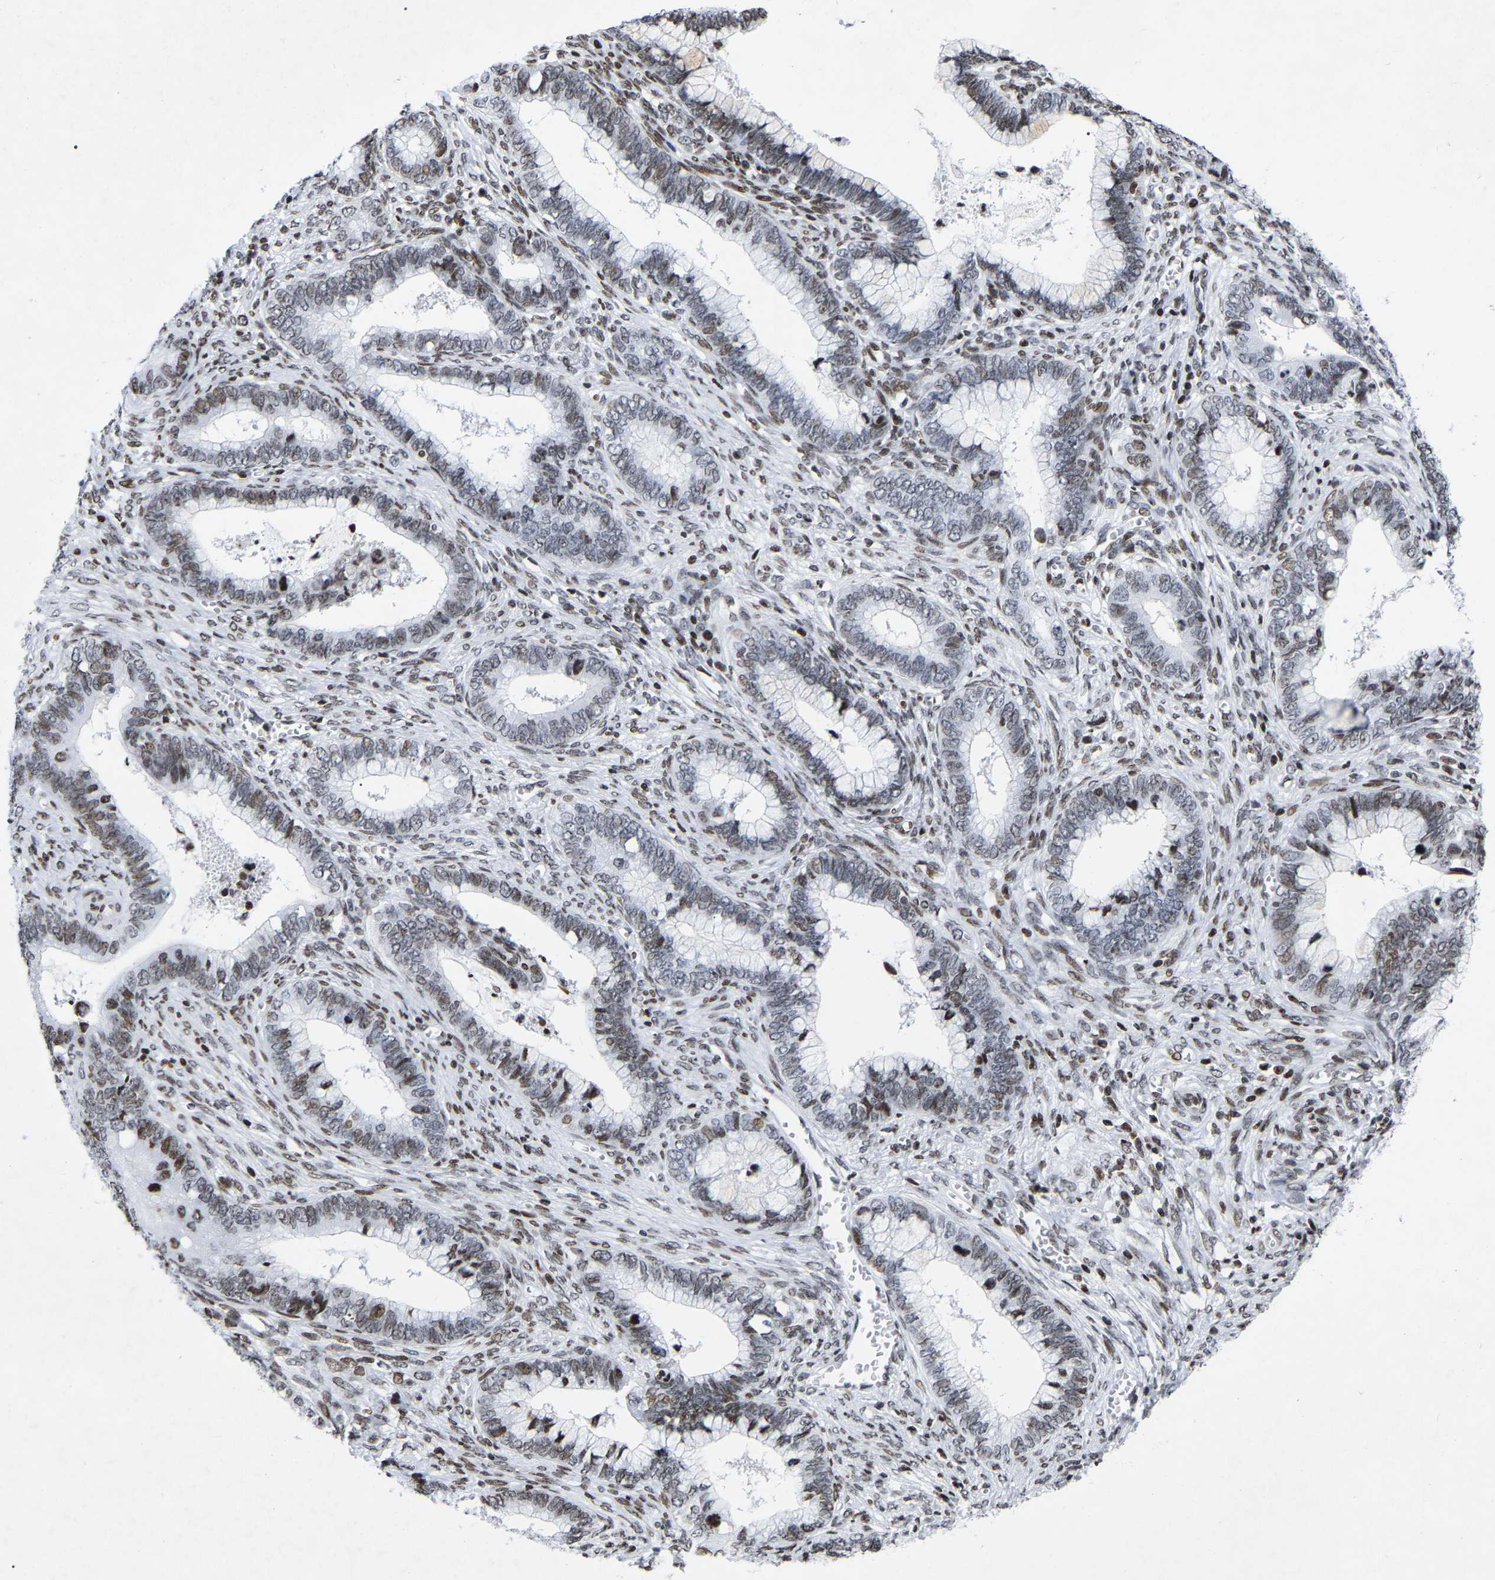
{"staining": {"intensity": "moderate", "quantity": "<25%", "location": "nuclear"}, "tissue": "cervical cancer", "cell_type": "Tumor cells", "image_type": "cancer", "snomed": [{"axis": "morphology", "description": "Adenocarcinoma, NOS"}, {"axis": "topography", "description": "Cervix"}], "caption": "Human cervical adenocarcinoma stained with a brown dye demonstrates moderate nuclear positive positivity in approximately <25% of tumor cells.", "gene": "PRCC", "patient": {"sex": "female", "age": 44}}